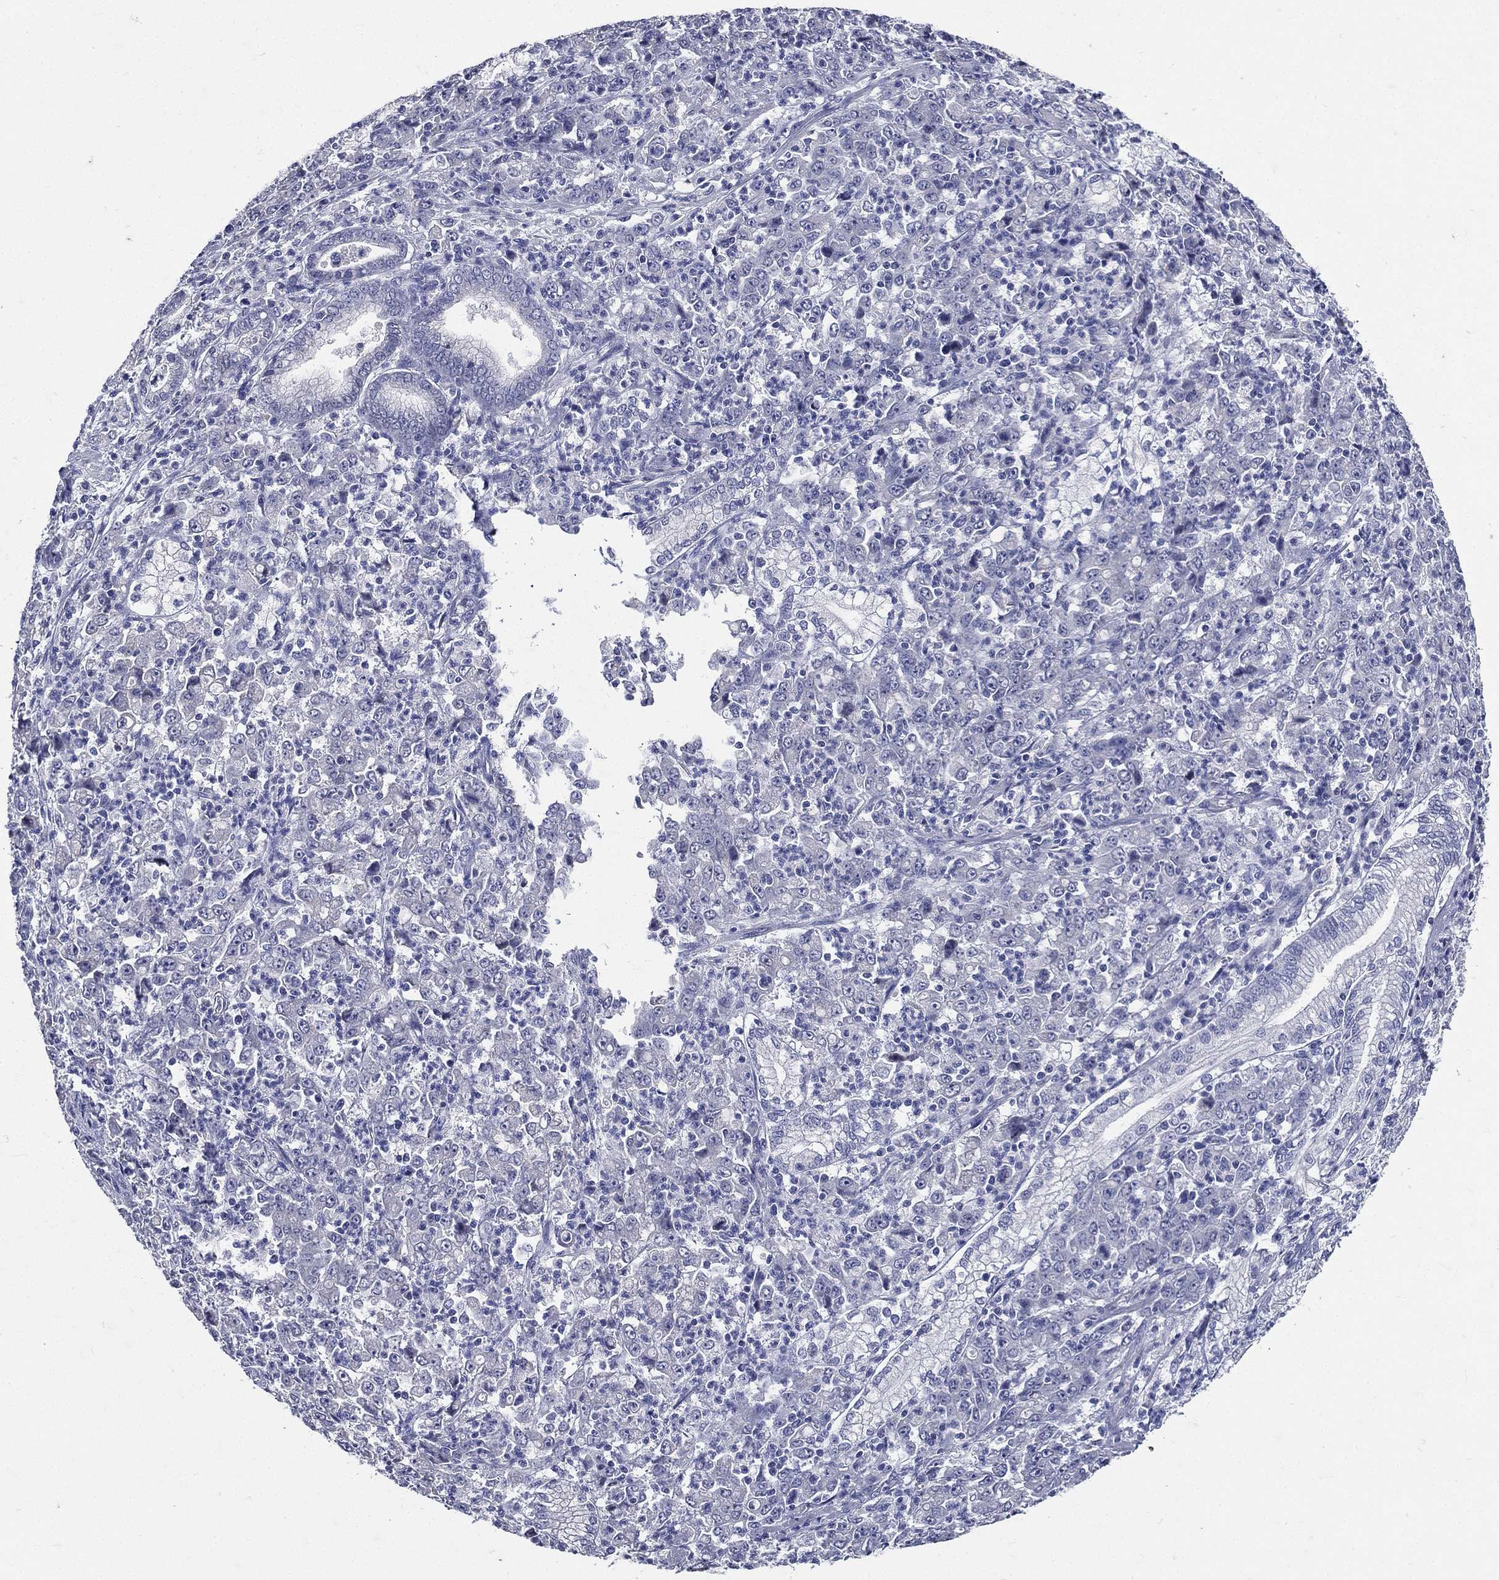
{"staining": {"intensity": "negative", "quantity": "none", "location": "none"}, "tissue": "stomach cancer", "cell_type": "Tumor cells", "image_type": "cancer", "snomed": [{"axis": "morphology", "description": "Adenocarcinoma, NOS"}, {"axis": "topography", "description": "Stomach, lower"}], "caption": "This is an IHC image of stomach cancer (adenocarcinoma). There is no staining in tumor cells.", "gene": "TGM1", "patient": {"sex": "female", "age": 71}}